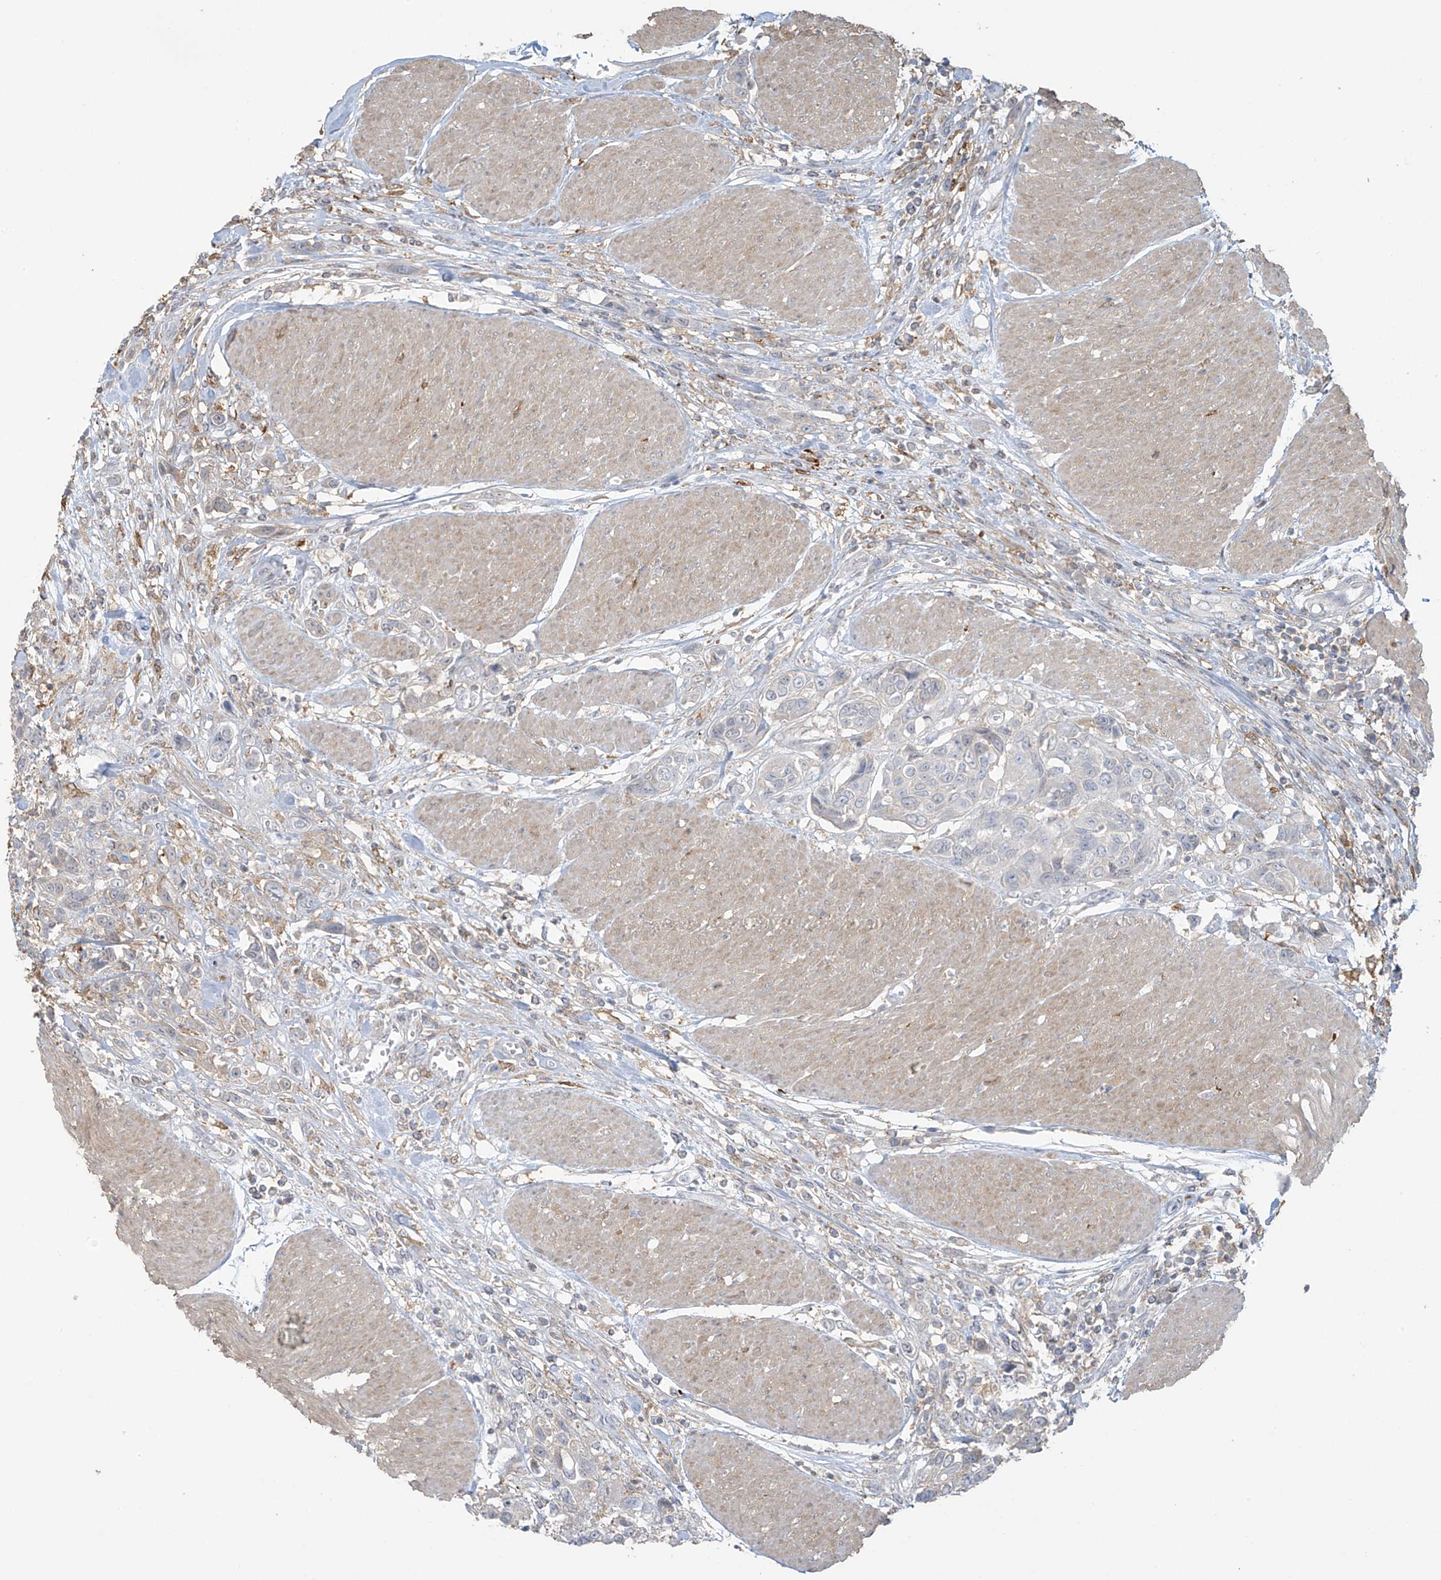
{"staining": {"intensity": "negative", "quantity": "none", "location": "none"}, "tissue": "urothelial cancer", "cell_type": "Tumor cells", "image_type": "cancer", "snomed": [{"axis": "morphology", "description": "Urothelial carcinoma, High grade"}, {"axis": "topography", "description": "Urinary bladder"}], "caption": "Micrograph shows no protein staining in tumor cells of urothelial carcinoma (high-grade) tissue.", "gene": "TAGAP", "patient": {"sex": "male", "age": 50}}